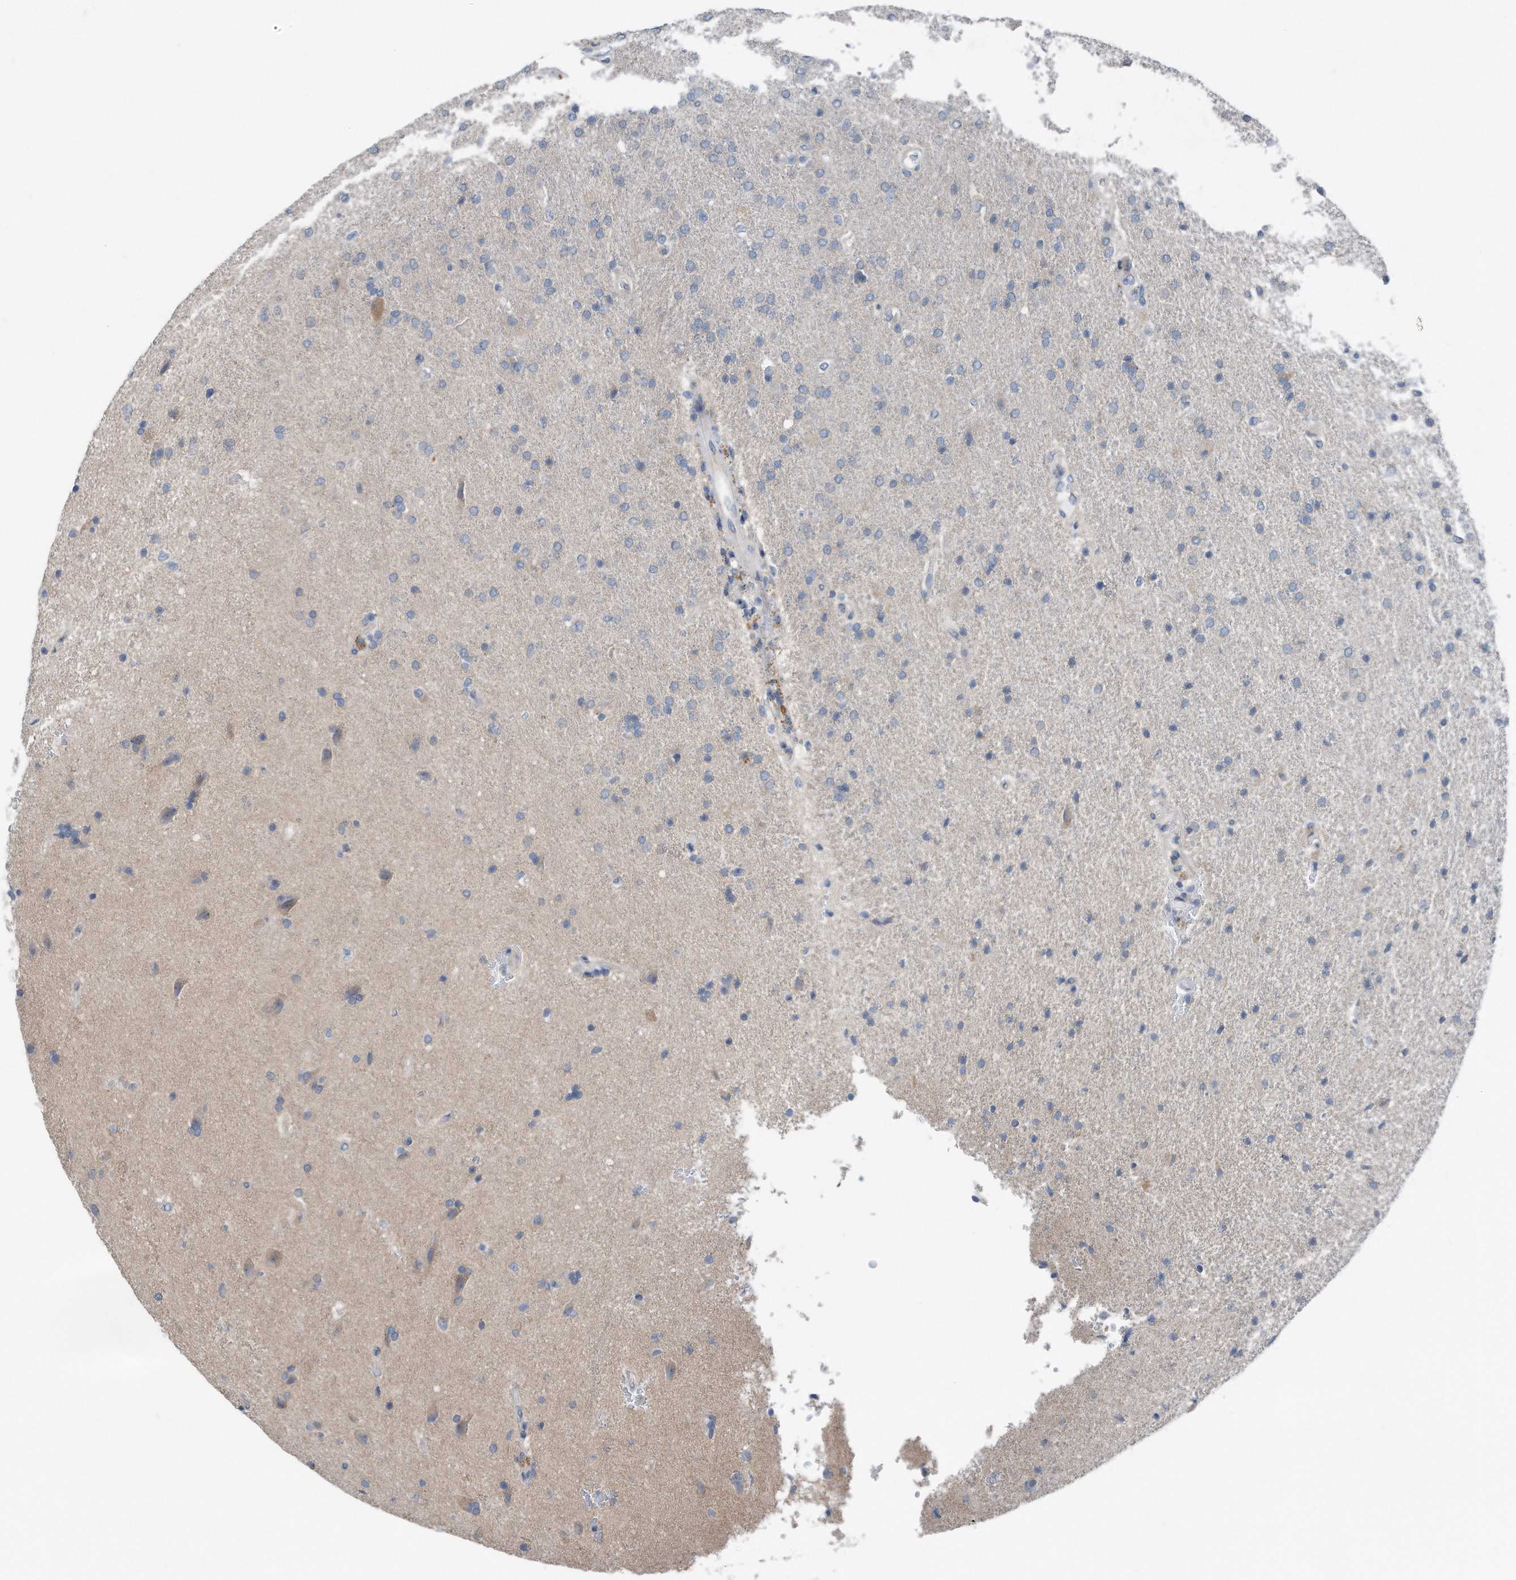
{"staining": {"intensity": "negative", "quantity": "none", "location": "none"}, "tissue": "glioma", "cell_type": "Tumor cells", "image_type": "cancer", "snomed": [{"axis": "morphology", "description": "Glioma, malignant, High grade"}, {"axis": "topography", "description": "Brain"}], "caption": "The immunohistochemistry image has no significant positivity in tumor cells of glioma tissue.", "gene": "YRDC", "patient": {"sex": "male", "age": 72}}